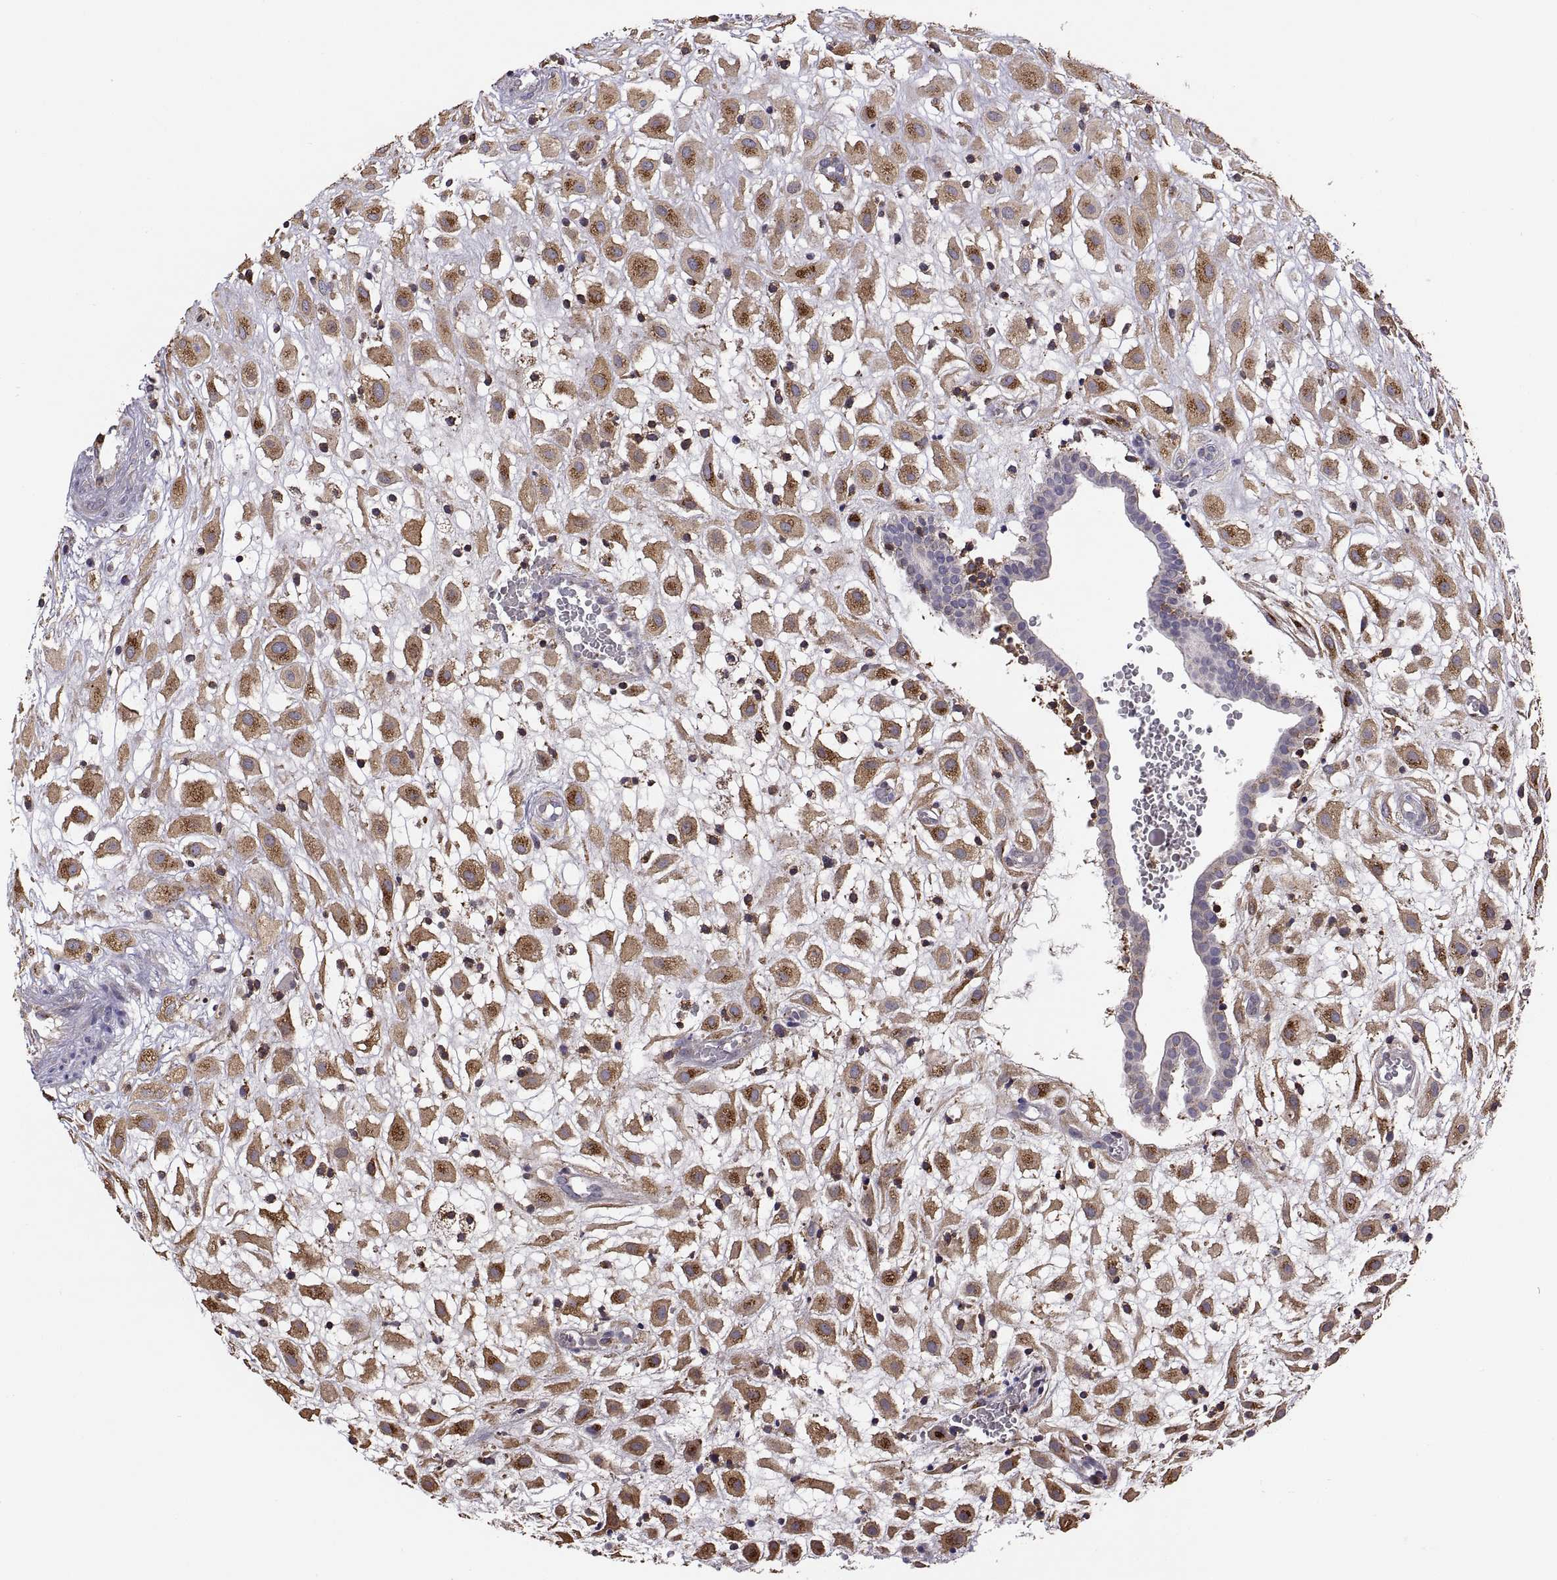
{"staining": {"intensity": "strong", "quantity": ">75%", "location": "cytoplasmic/membranous"}, "tissue": "placenta", "cell_type": "Decidual cells", "image_type": "normal", "snomed": [{"axis": "morphology", "description": "Normal tissue, NOS"}, {"axis": "topography", "description": "Placenta"}], "caption": "Immunohistochemical staining of benign placenta shows high levels of strong cytoplasmic/membranous positivity in about >75% of decidual cells.", "gene": "ACAP1", "patient": {"sex": "female", "age": 24}}